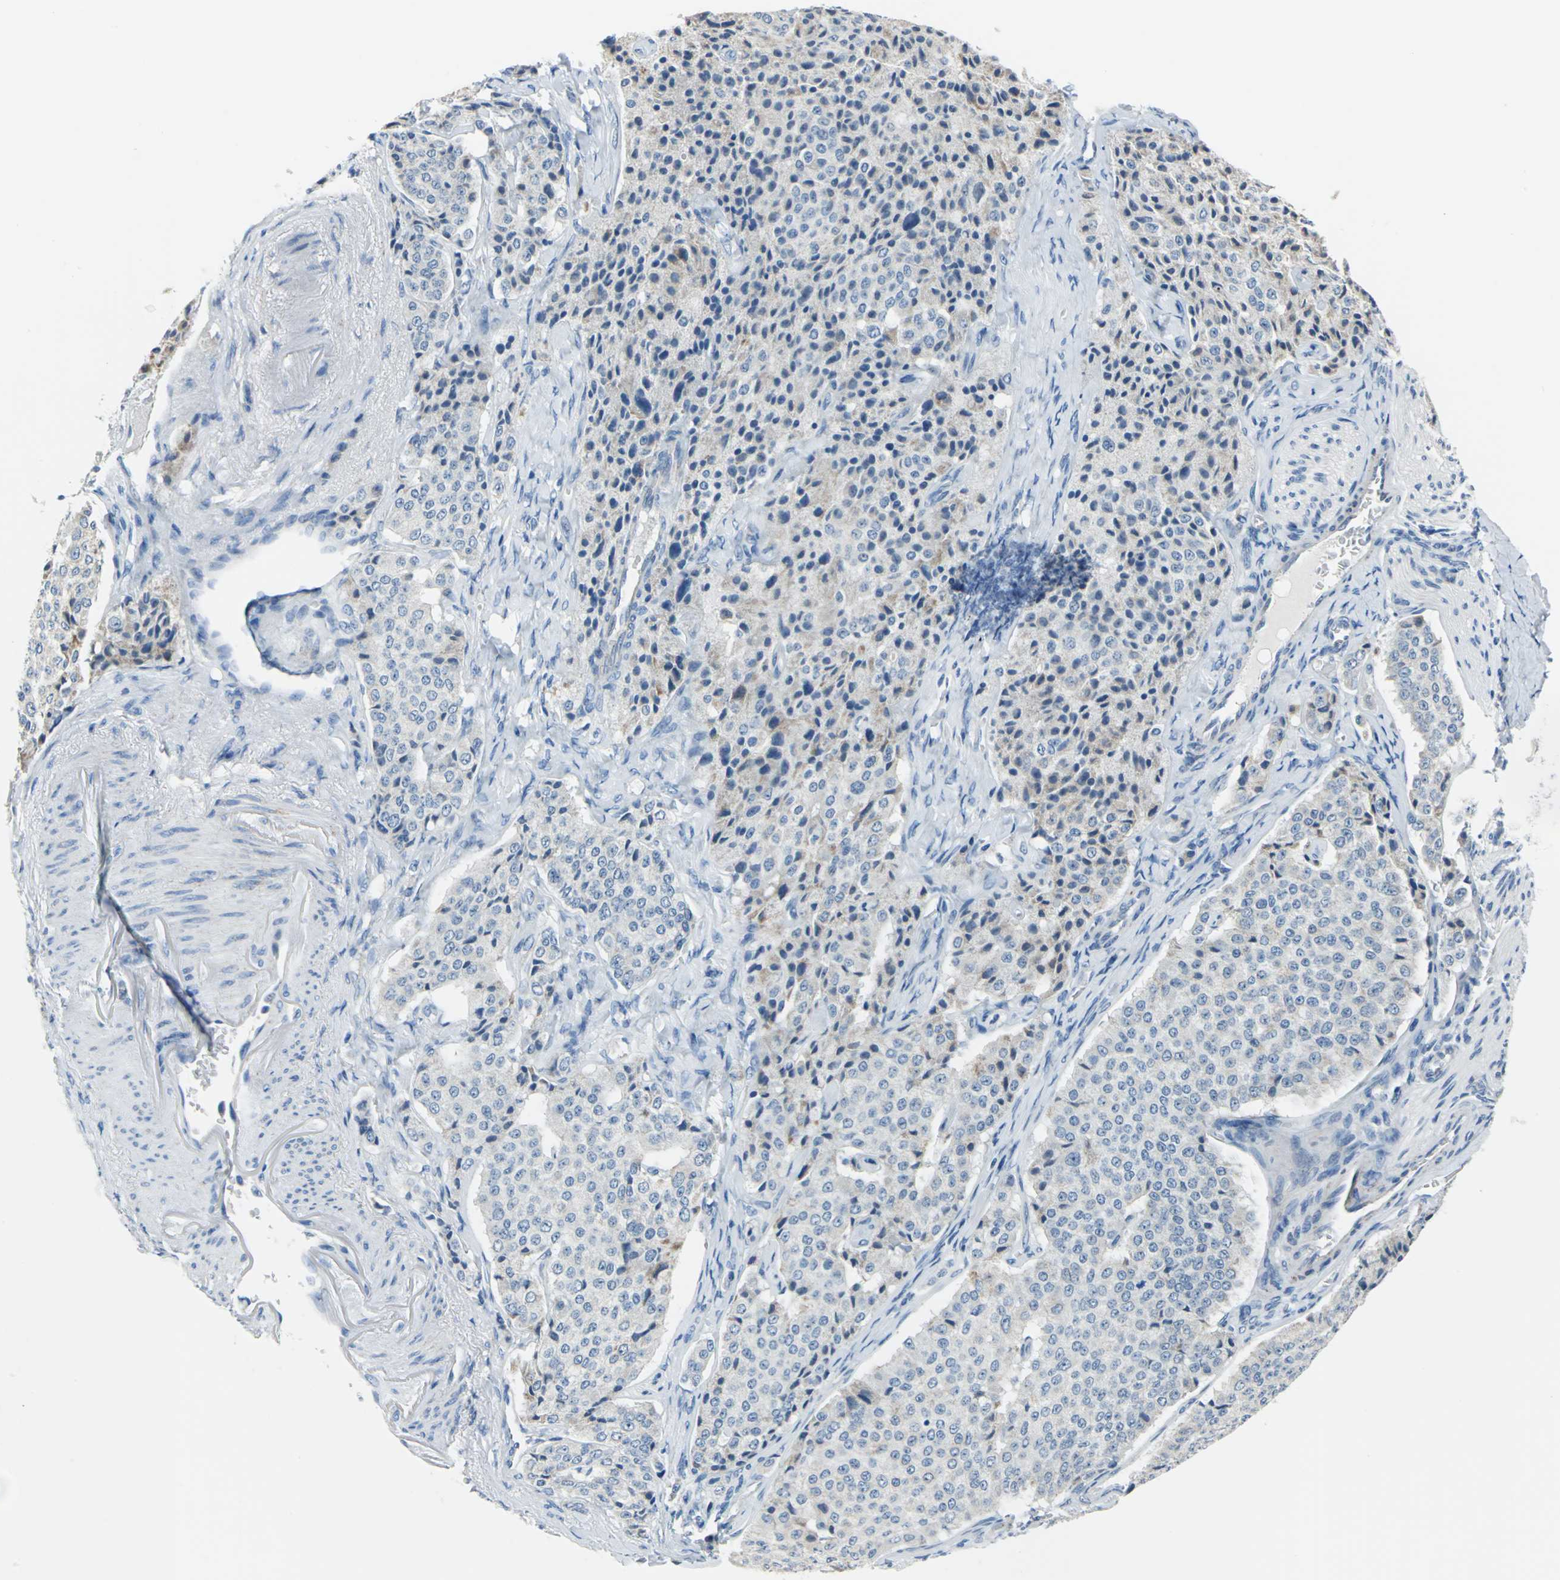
{"staining": {"intensity": "weak", "quantity": "<25%", "location": "cytoplasmic/membranous"}, "tissue": "carcinoid", "cell_type": "Tumor cells", "image_type": "cancer", "snomed": [{"axis": "morphology", "description": "Carcinoid, malignant, NOS"}, {"axis": "topography", "description": "Colon"}], "caption": "Immunohistochemical staining of carcinoid (malignant) displays no significant expression in tumor cells. The staining was performed using DAB (3,3'-diaminobenzidine) to visualize the protein expression in brown, while the nuclei were stained in blue with hematoxylin (Magnification: 20x).", "gene": "MUC4", "patient": {"sex": "female", "age": 61}}